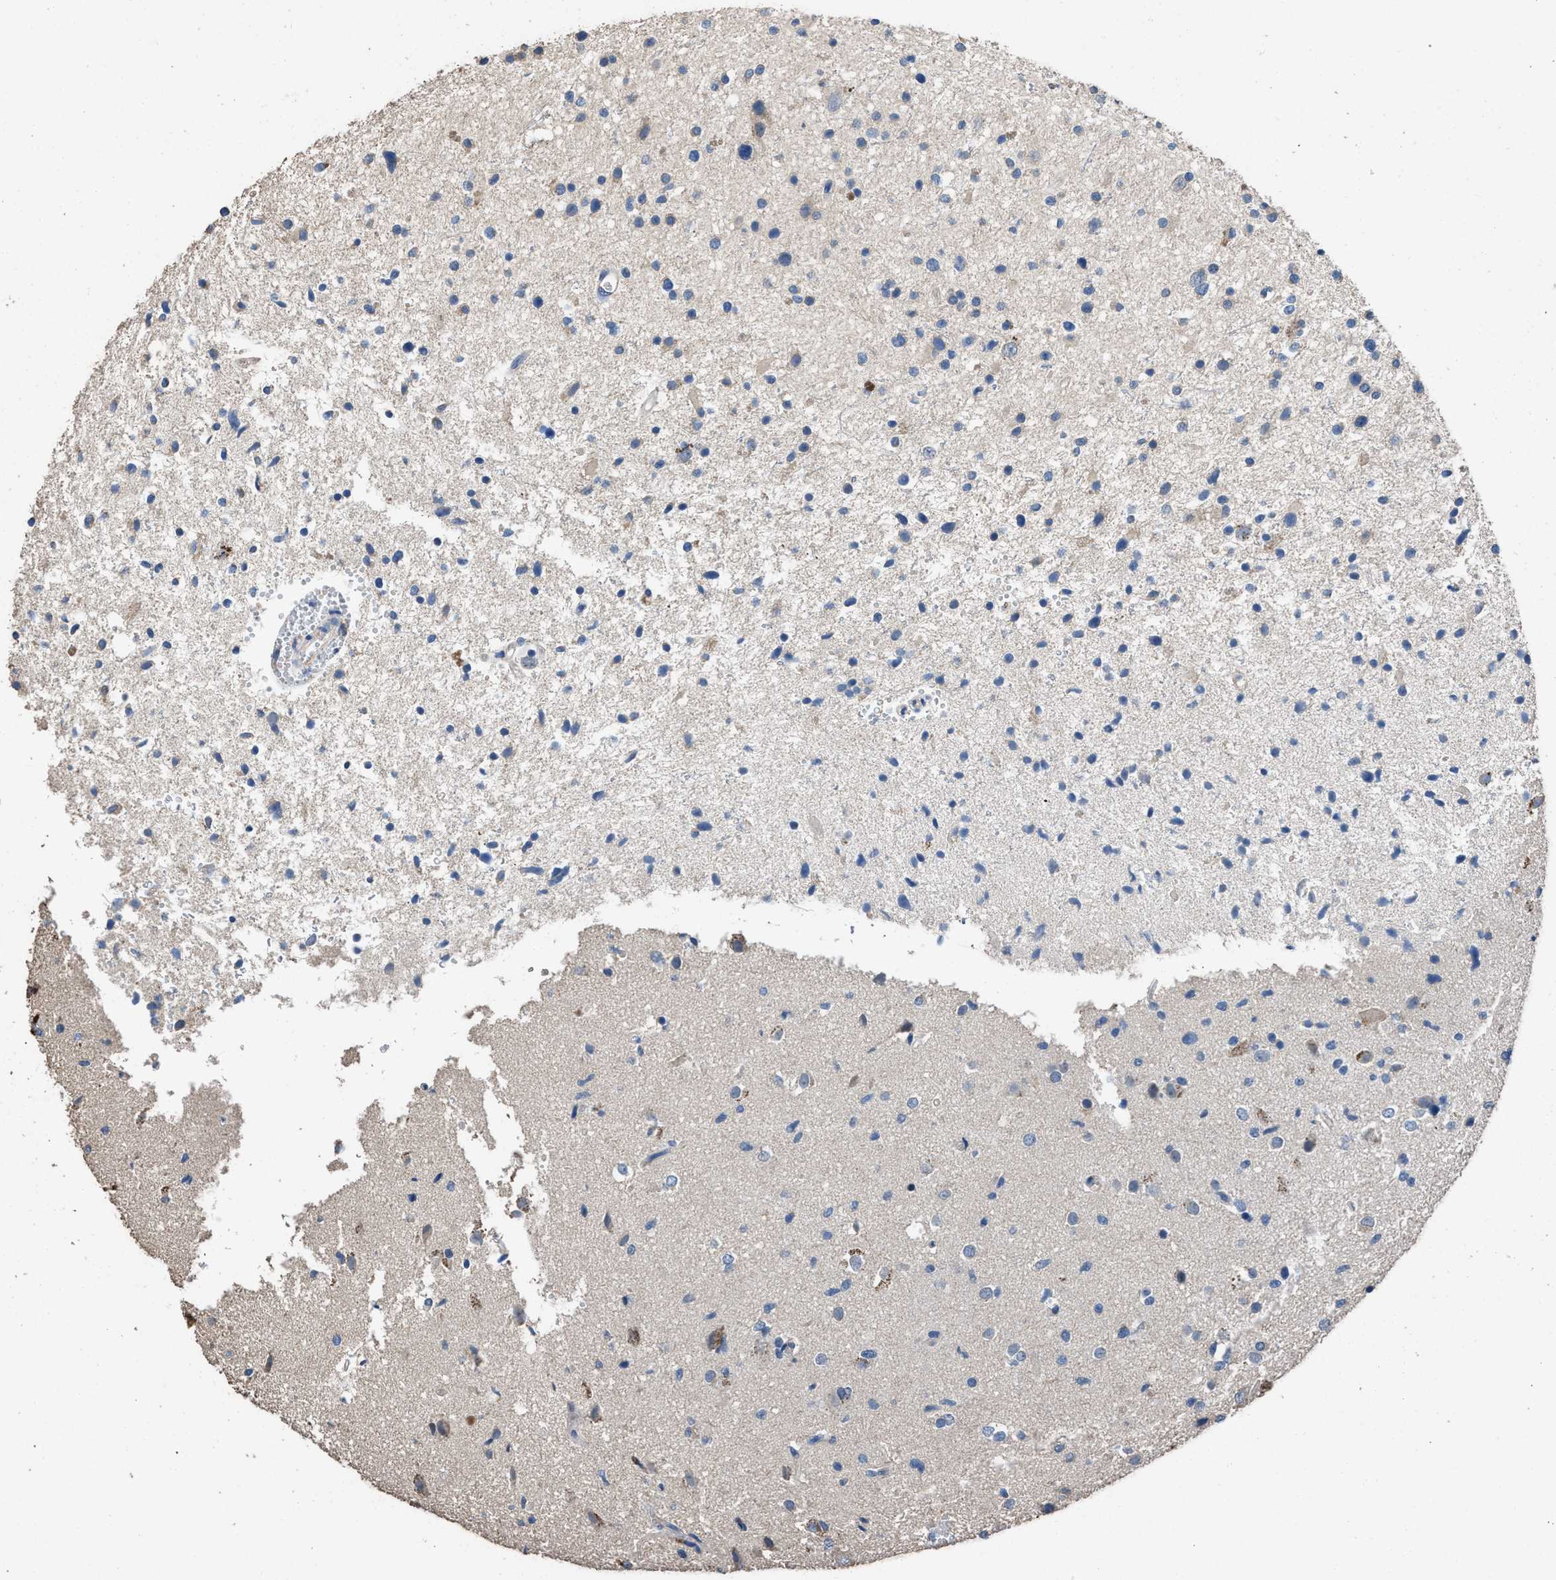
{"staining": {"intensity": "weak", "quantity": "<25%", "location": "cytoplasmic/membranous"}, "tissue": "glioma", "cell_type": "Tumor cells", "image_type": "cancer", "snomed": [{"axis": "morphology", "description": "Glioma, malignant, High grade"}, {"axis": "topography", "description": "Brain"}], "caption": "Image shows no protein expression in tumor cells of malignant glioma (high-grade) tissue.", "gene": "ITSN1", "patient": {"sex": "male", "age": 33}}